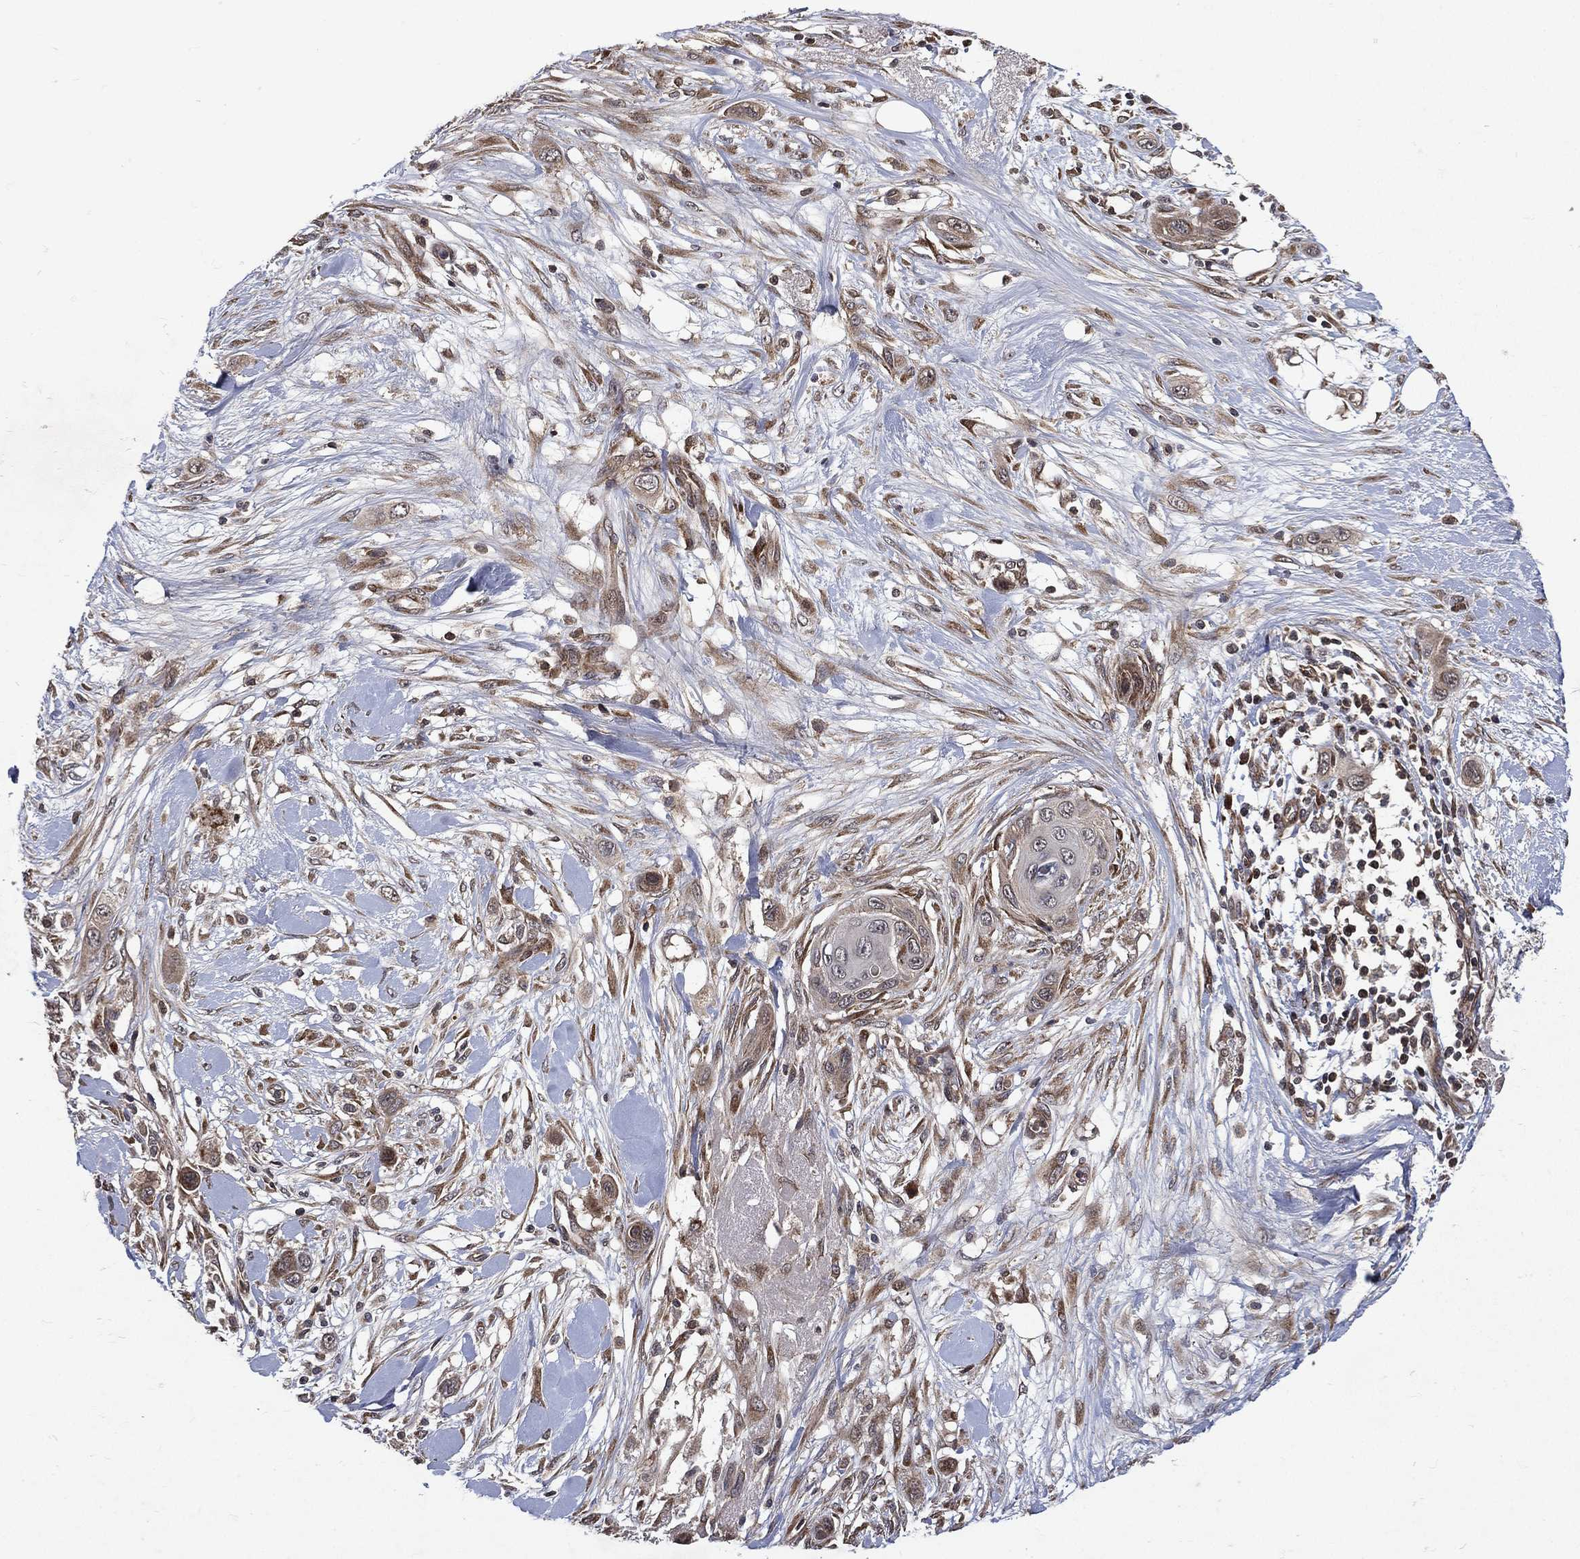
{"staining": {"intensity": "moderate", "quantity": "25%-75%", "location": "cytoplasmic/membranous"}, "tissue": "skin cancer", "cell_type": "Tumor cells", "image_type": "cancer", "snomed": [{"axis": "morphology", "description": "Squamous cell carcinoma, NOS"}, {"axis": "topography", "description": "Skin"}], "caption": "Immunohistochemistry of human skin cancer exhibits medium levels of moderate cytoplasmic/membranous staining in about 25%-75% of tumor cells.", "gene": "RAB11FIP4", "patient": {"sex": "male", "age": 79}}